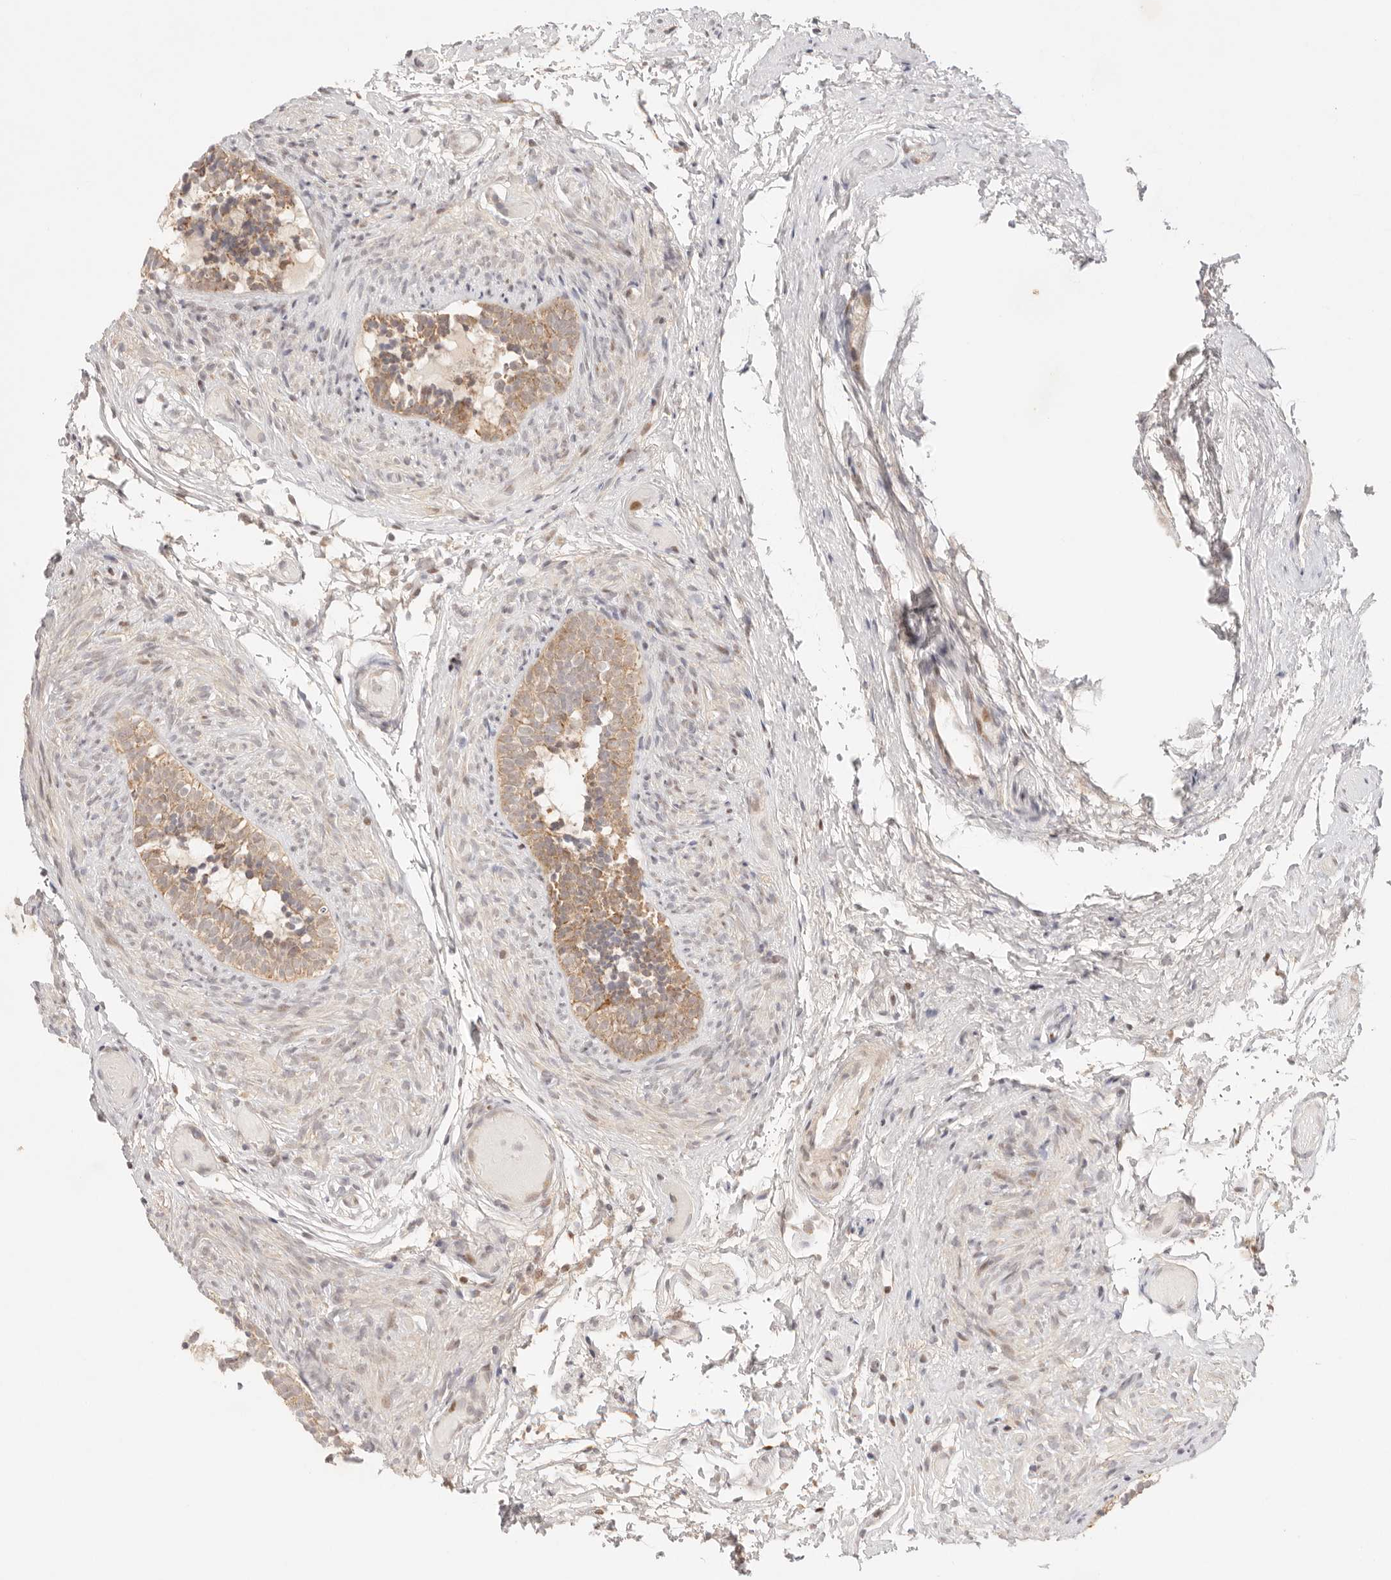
{"staining": {"intensity": "strong", "quantity": "25%-75%", "location": "cytoplasmic/membranous"}, "tissue": "epididymis", "cell_type": "Glandular cells", "image_type": "normal", "snomed": [{"axis": "morphology", "description": "Normal tissue, NOS"}, {"axis": "topography", "description": "Epididymis"}], "caption": "Immunohistochemistry (IHC) photomicrograph of benign epididymis: epididymis stained using IHC exhibits high levels of strong protein expression localized specifically in the cytoplasmic/membranous of glandular cells, appearing as a cytoplasmic/membranous brown color.", "gene": "COA6", "patient": {"sex": "male", "age": 5}}